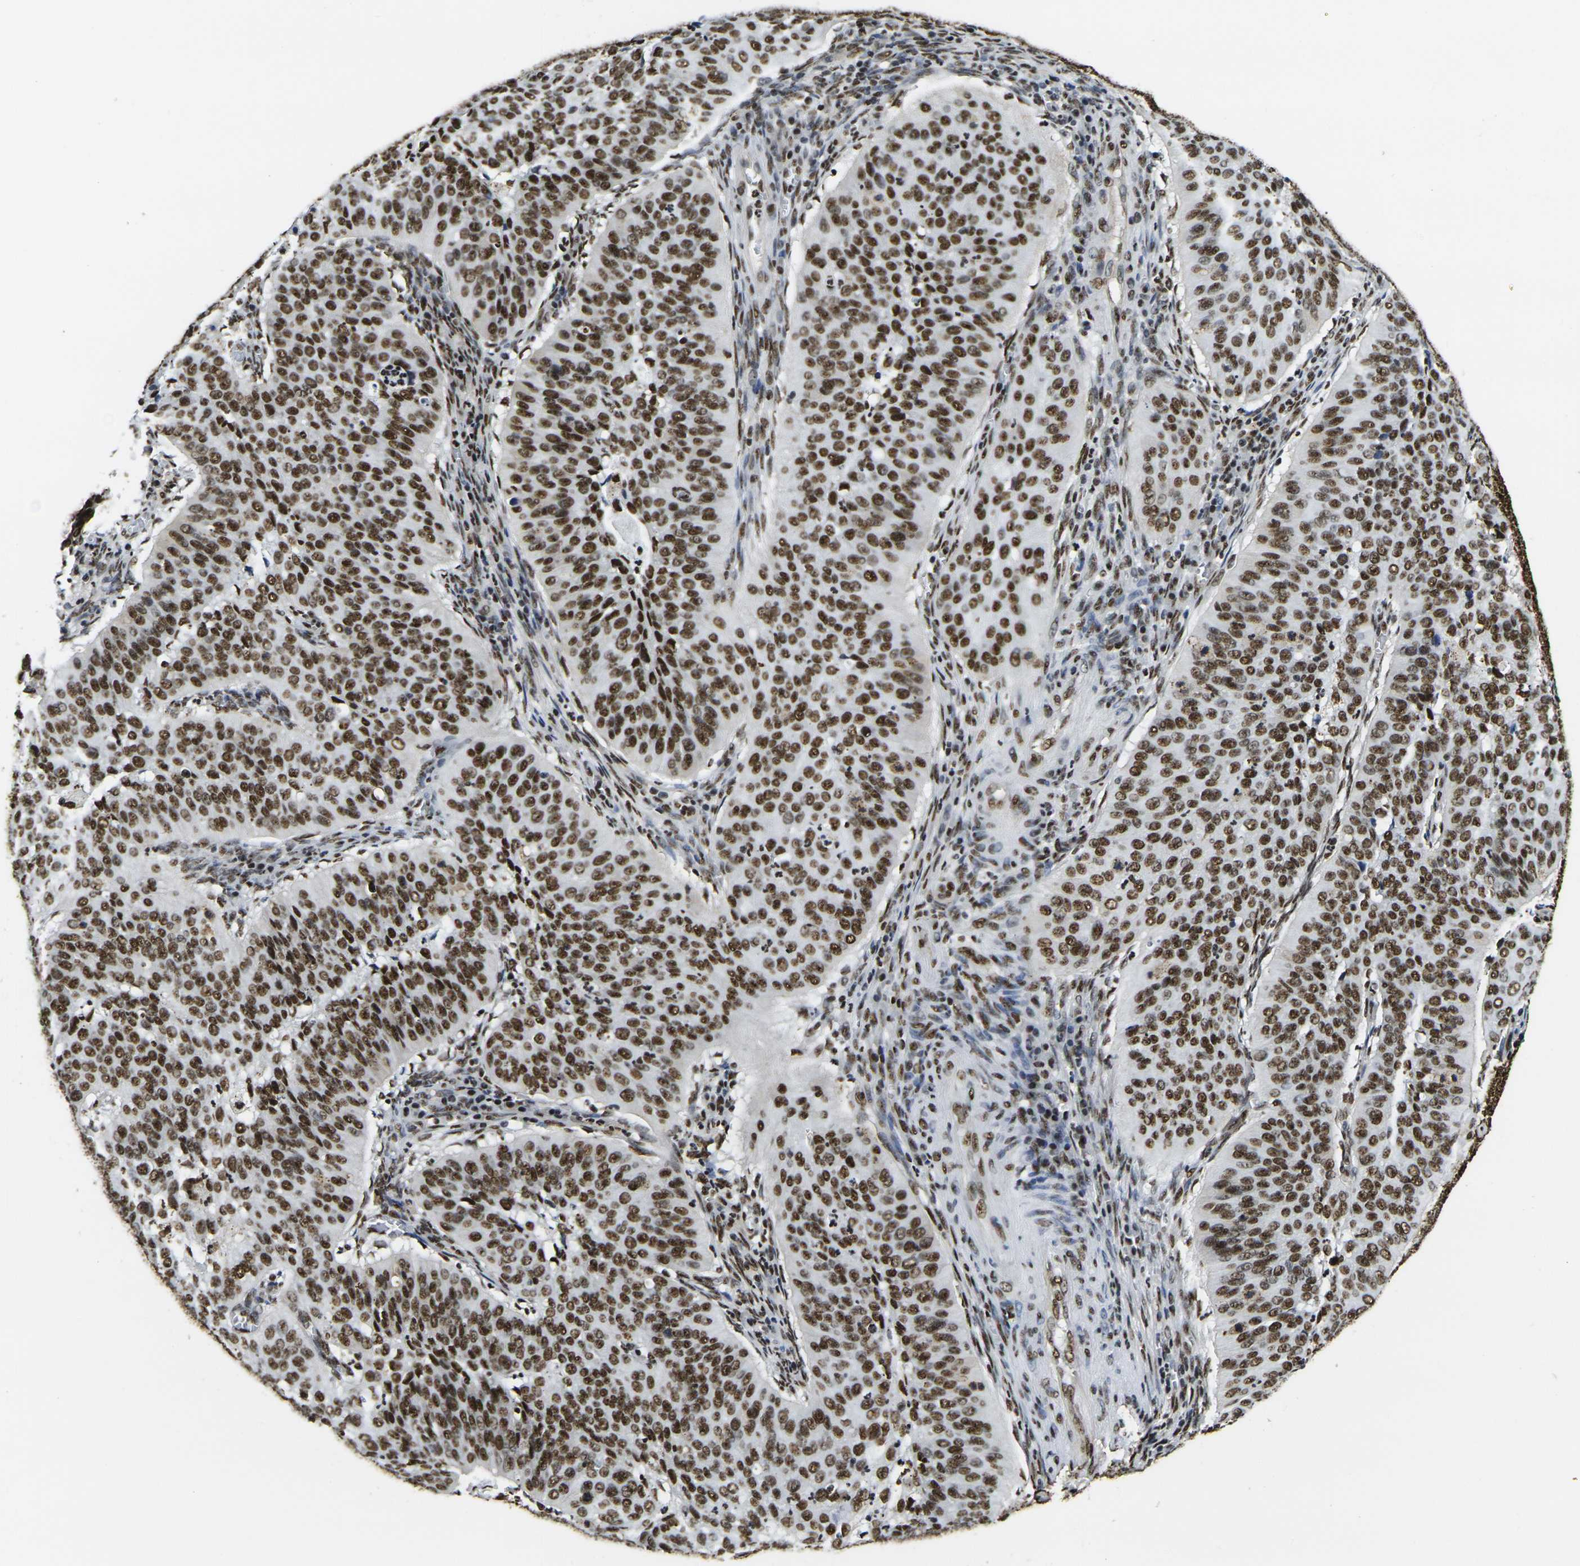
{"staining": {"intensity": "strong", "quantity": ">75%", "location": "nuclear"}, "tissue": "cervical cancer", "cell_type": "Tumor cells", "image_type": "cancer", "snomed": [{"axis": "morphology", "description": "Normal tissue, NOS"}, {"axis": "morphology", "description": "Squamous cell carcinoma, NOS"}, {"axis": "topography", "description": "Cervix"}], "caption": "This image demonstrates immunohistochemistry (IHC) staining of human cervical cancer, with high strong nuclear expression in approximately >75% of tumor cells.", "gene": "SMARCC1", "patient": {"sex": "female", "age": 39}}